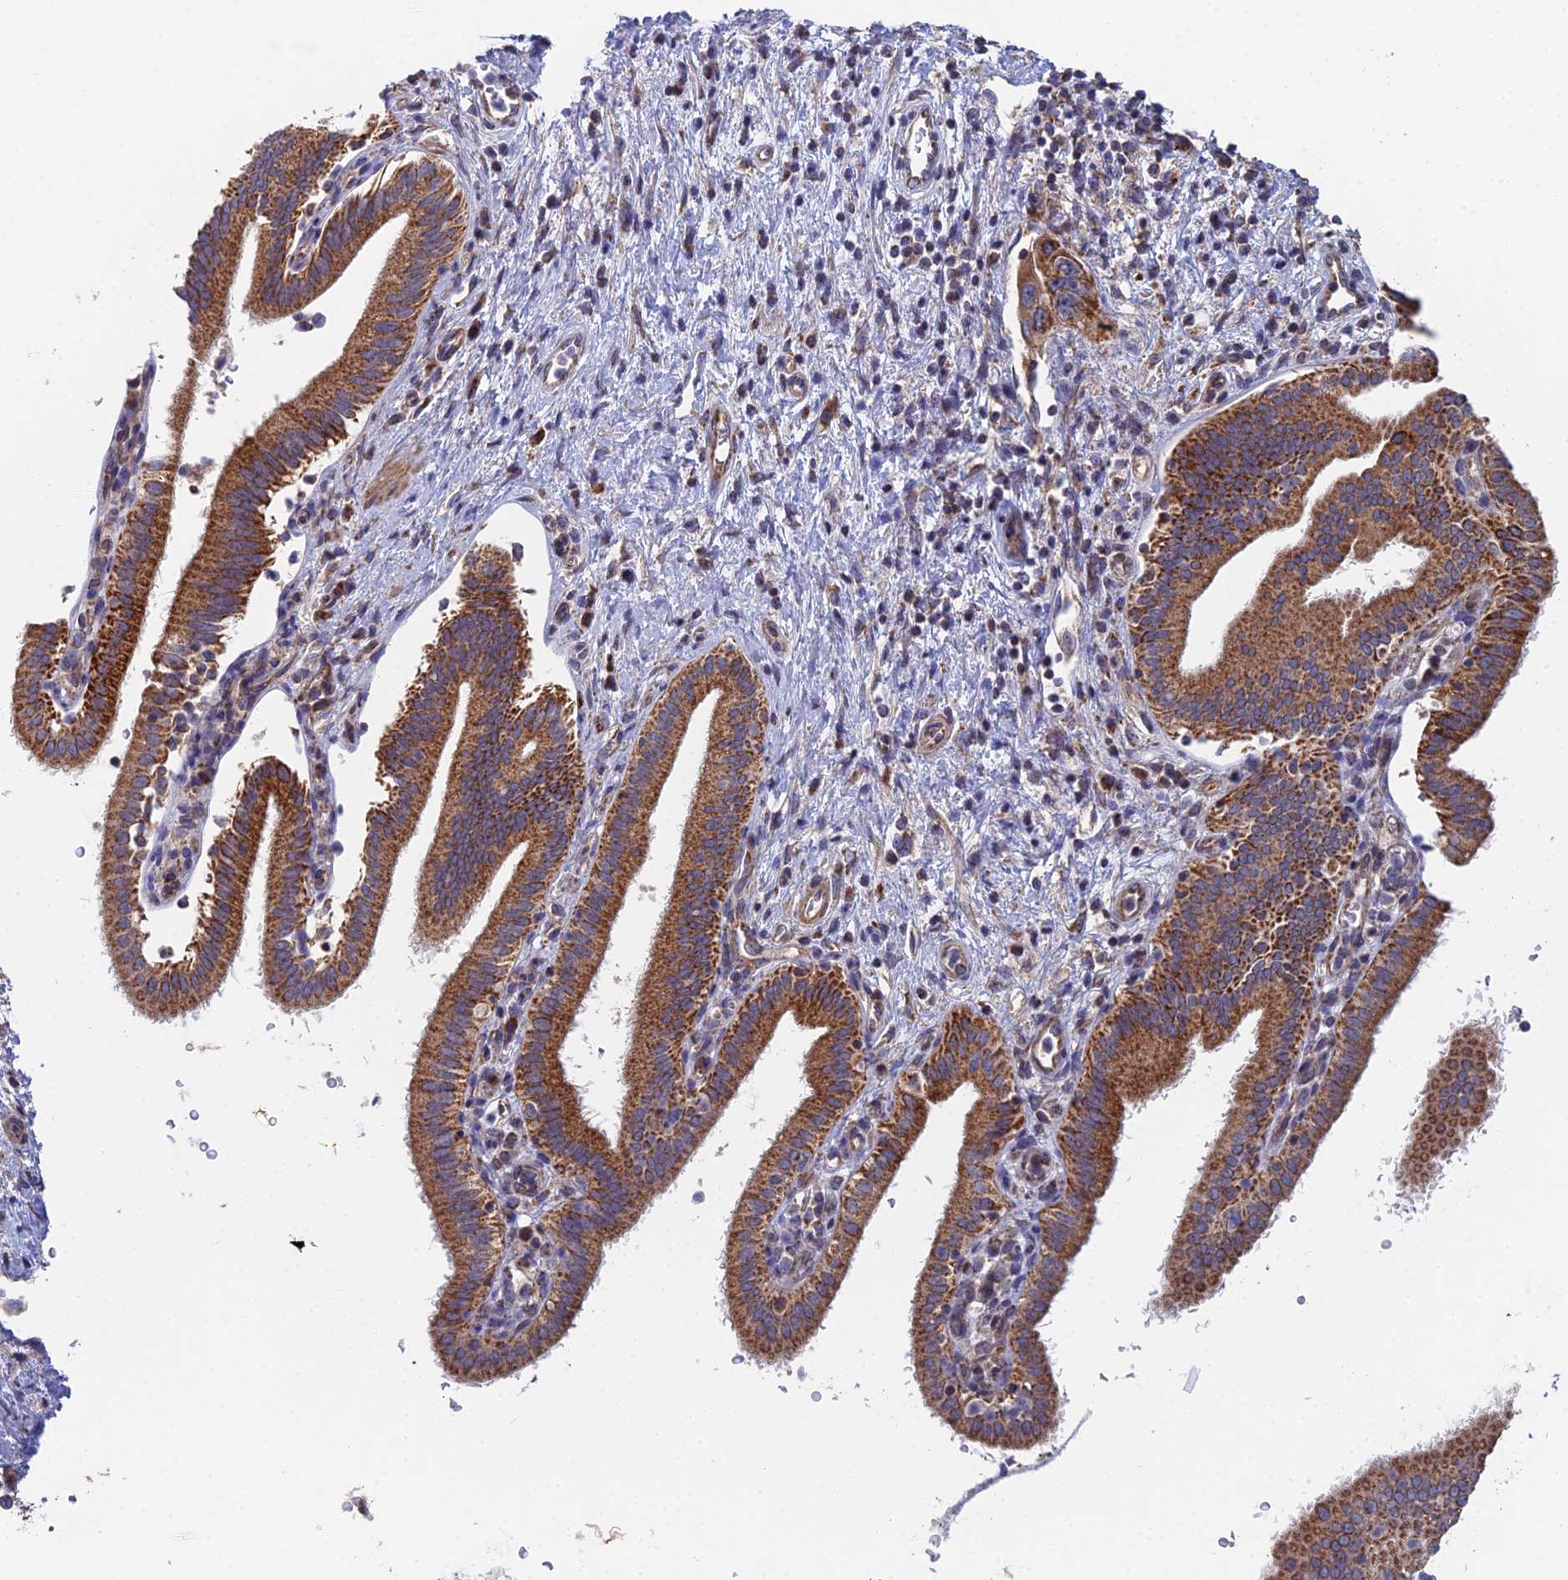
{"staining": {"intensity": "strong", "quantity": ">75%", "location": "cytoplasmic/membranous"}, "tissue": "pancreatic cancer", "cell_type": "Tumor cells", "image_type": "cancer", "snomed": [{"axis": "morphology", "description": "Adenocarcinoma, NOS"}, {"axis": "topography", "description": "Pancreas"}], "caption": "This is a photomicrograph of immunohistochemistry (IHC) staining of pancreatic cancer (adenocarcinoma), which shows strong staining in the cytoplasmic/membranous of tumor cells.", "gene": "ECSIT", "patient": {"sex": "female", "age": 73}}